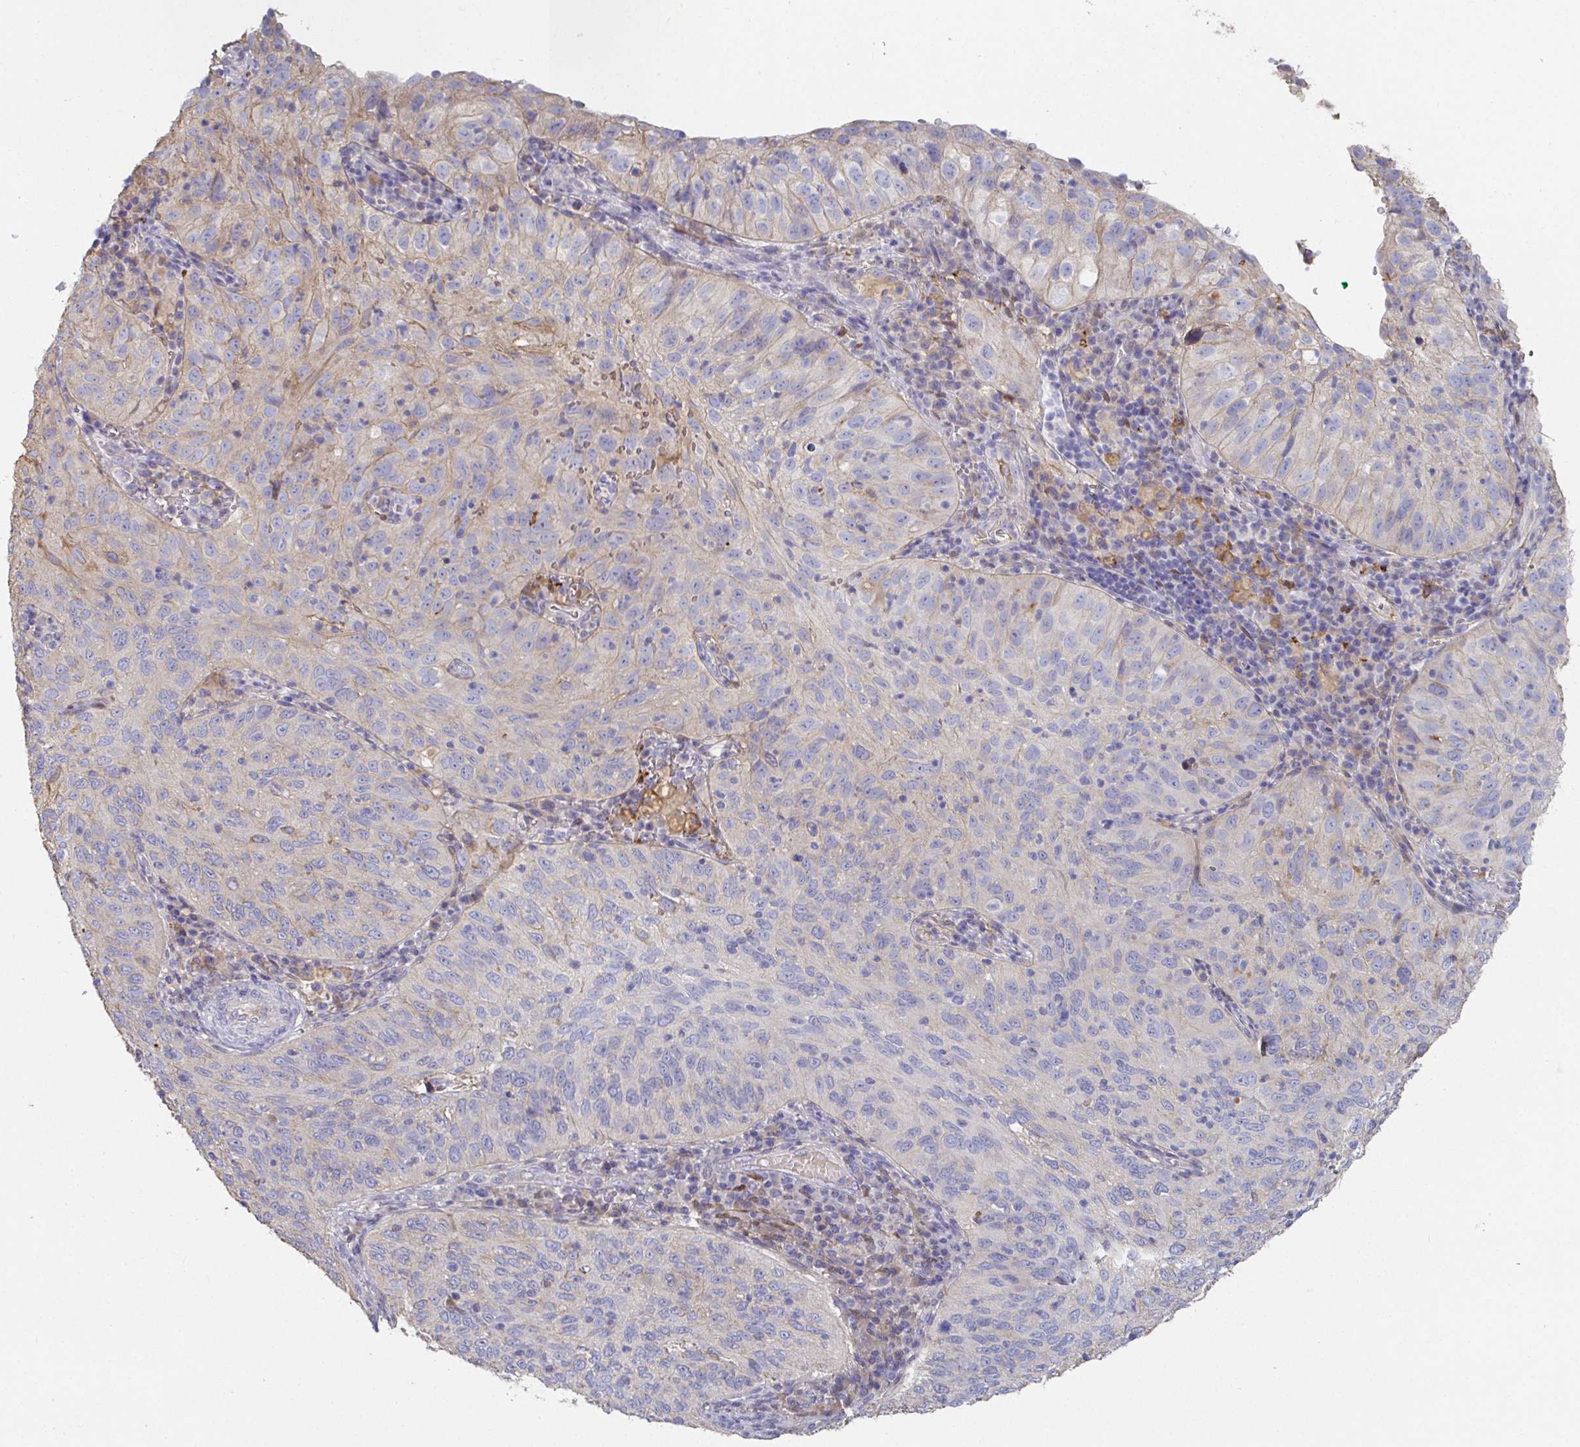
{"staining": {"intensity": "weak", "quantity": "<25%", "location": "cytoplasmic/membranous"}, "tissue": "cervical cancer", "cell_type": "Tumor cells", "image_type": "cancer", "snomed": [{"axis": "morphology", "description": "Squamous cell carcinoma, NOS"}, {"axis": "topography", "description": "Cervix"}], "caption": "The photomicrograph shows no staining of tumor cells in cervical squamous cell carcinoma. Nuclei are stained in blue.", "gene": "ANO5", "patient": {"sex": "female", "age": 52}}